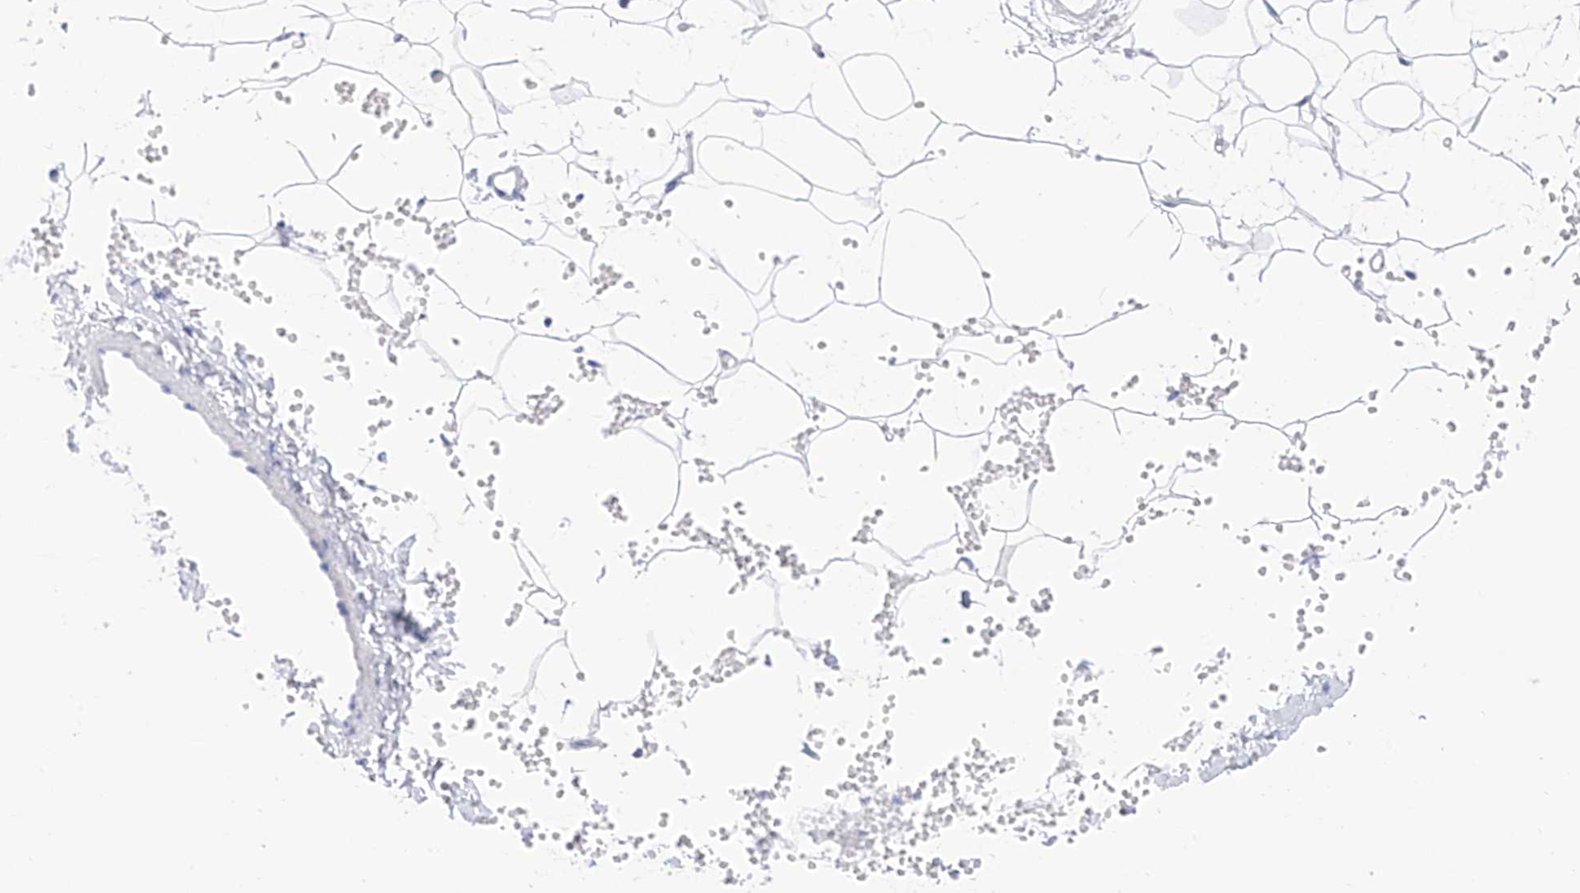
{"staining": {"intensity": "negative", "quantity": "none", "location": "none"}, "tissue": "adipose tissue", "cell_type": "Adipocytes", "image_type": "normal", "snomed": [{"axis": "morphology", "description": "Normal tissue, NOS"}, {"axis": "topography", "description": "Breast"}], "caption": "Immunohistochemistry photomicrograph of normal adipose tissue: human adipose tissue stained with DAB (3,3'-diaminobenzidine) demonstrates no significant protein positivity in adipocytes.", "gene": "TRPC7", "patient": {"sex": "female", "age": 23}}